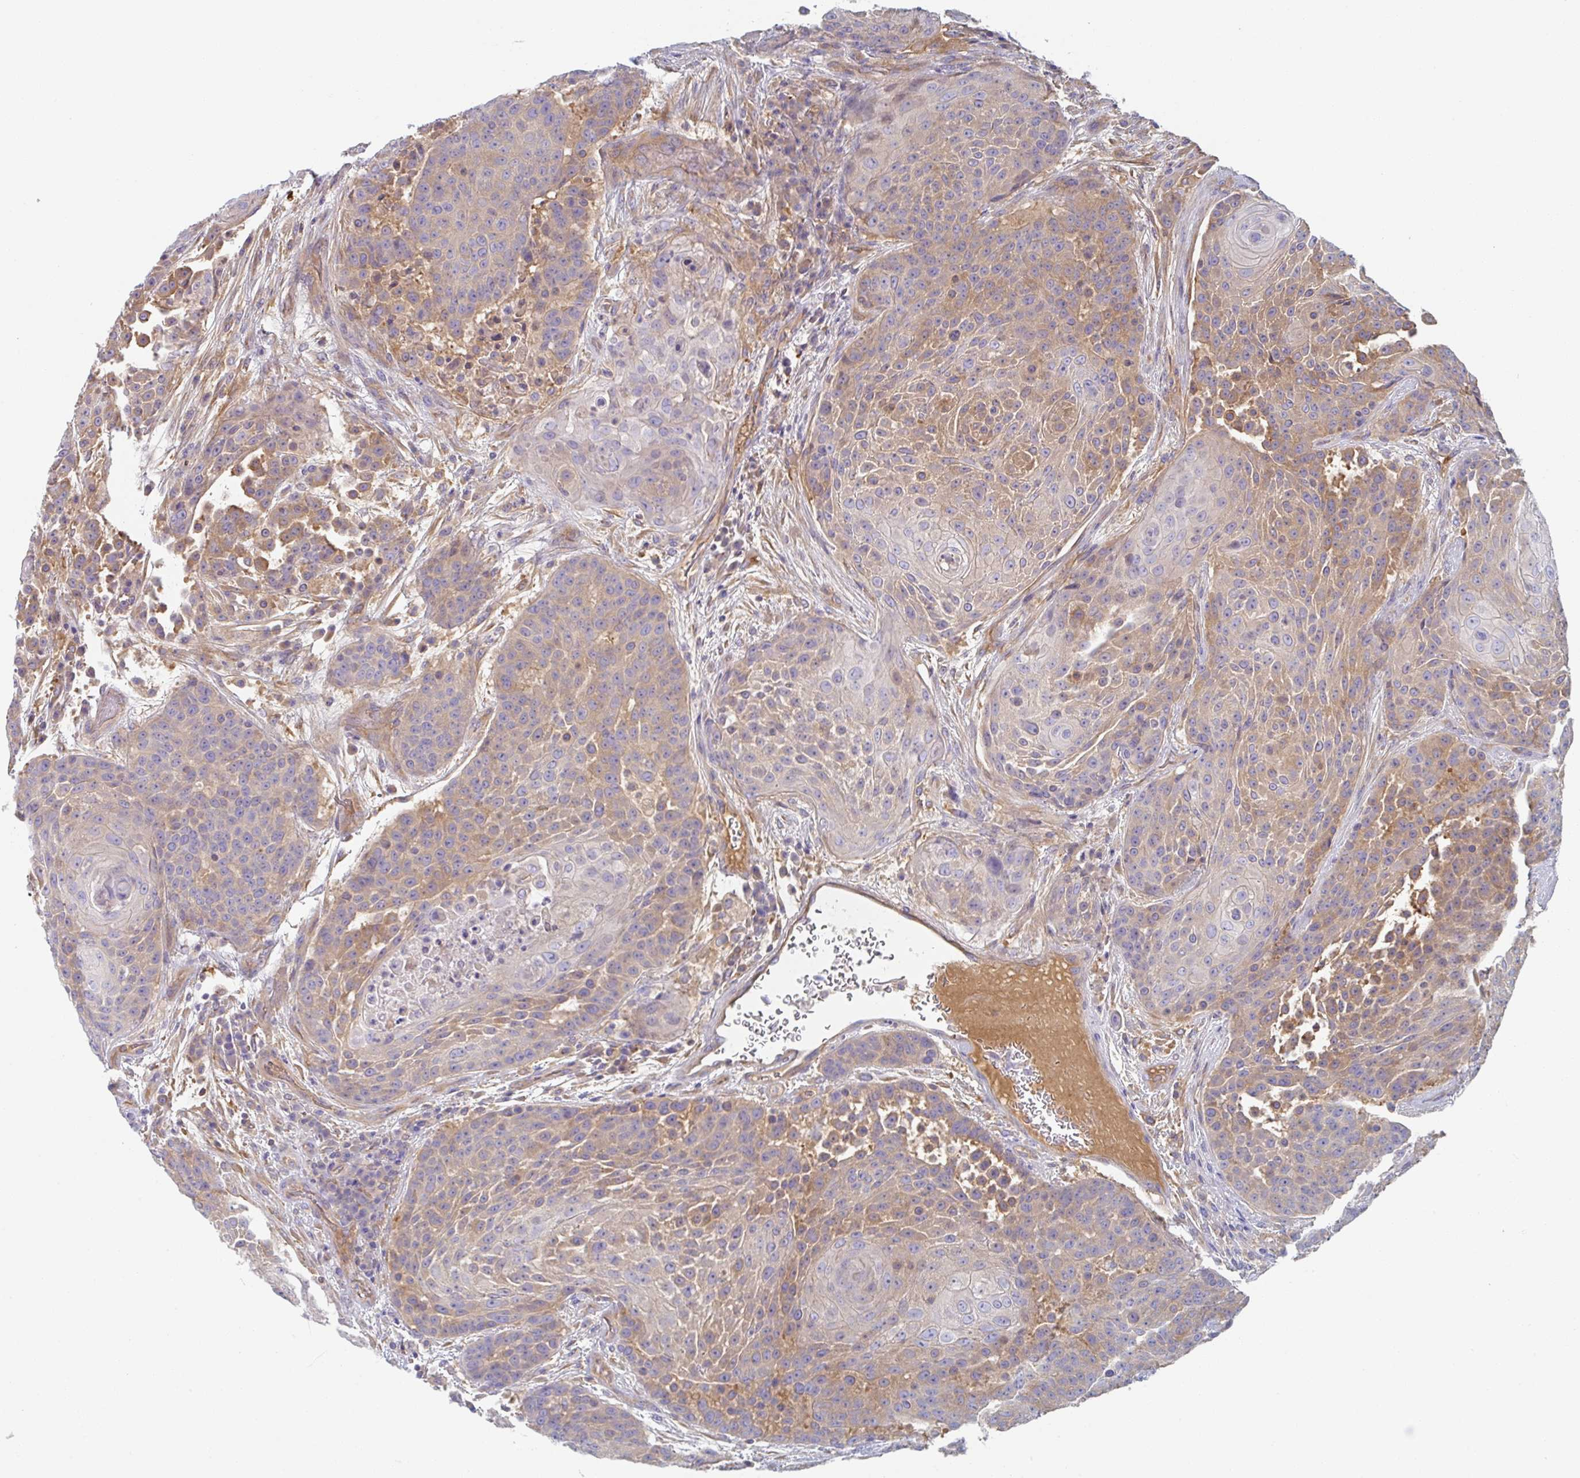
{"staining": {"intensity": "weak", "quantity": "25%-75%", "location": "cytoplasmic/membranous"}, "tissue": "urothelial cancer", "cell_type": "Tumor cells", "image_type": "cancer", "snomed": [{"axis": "morphology", "description": "Urothelial carcinoma, High grade"}, {"axis": "topography", "description": "Urinary bladder"}], "caption": "Immunohistochemical staining of urothelial carcinoma (high-grade) reveals low levels of weak cytoplasmic/membranous positivity in about 25%-75% of tumor cells.", "gene": "AMPD2", "patient": {"sex": "female", "age": 63}}